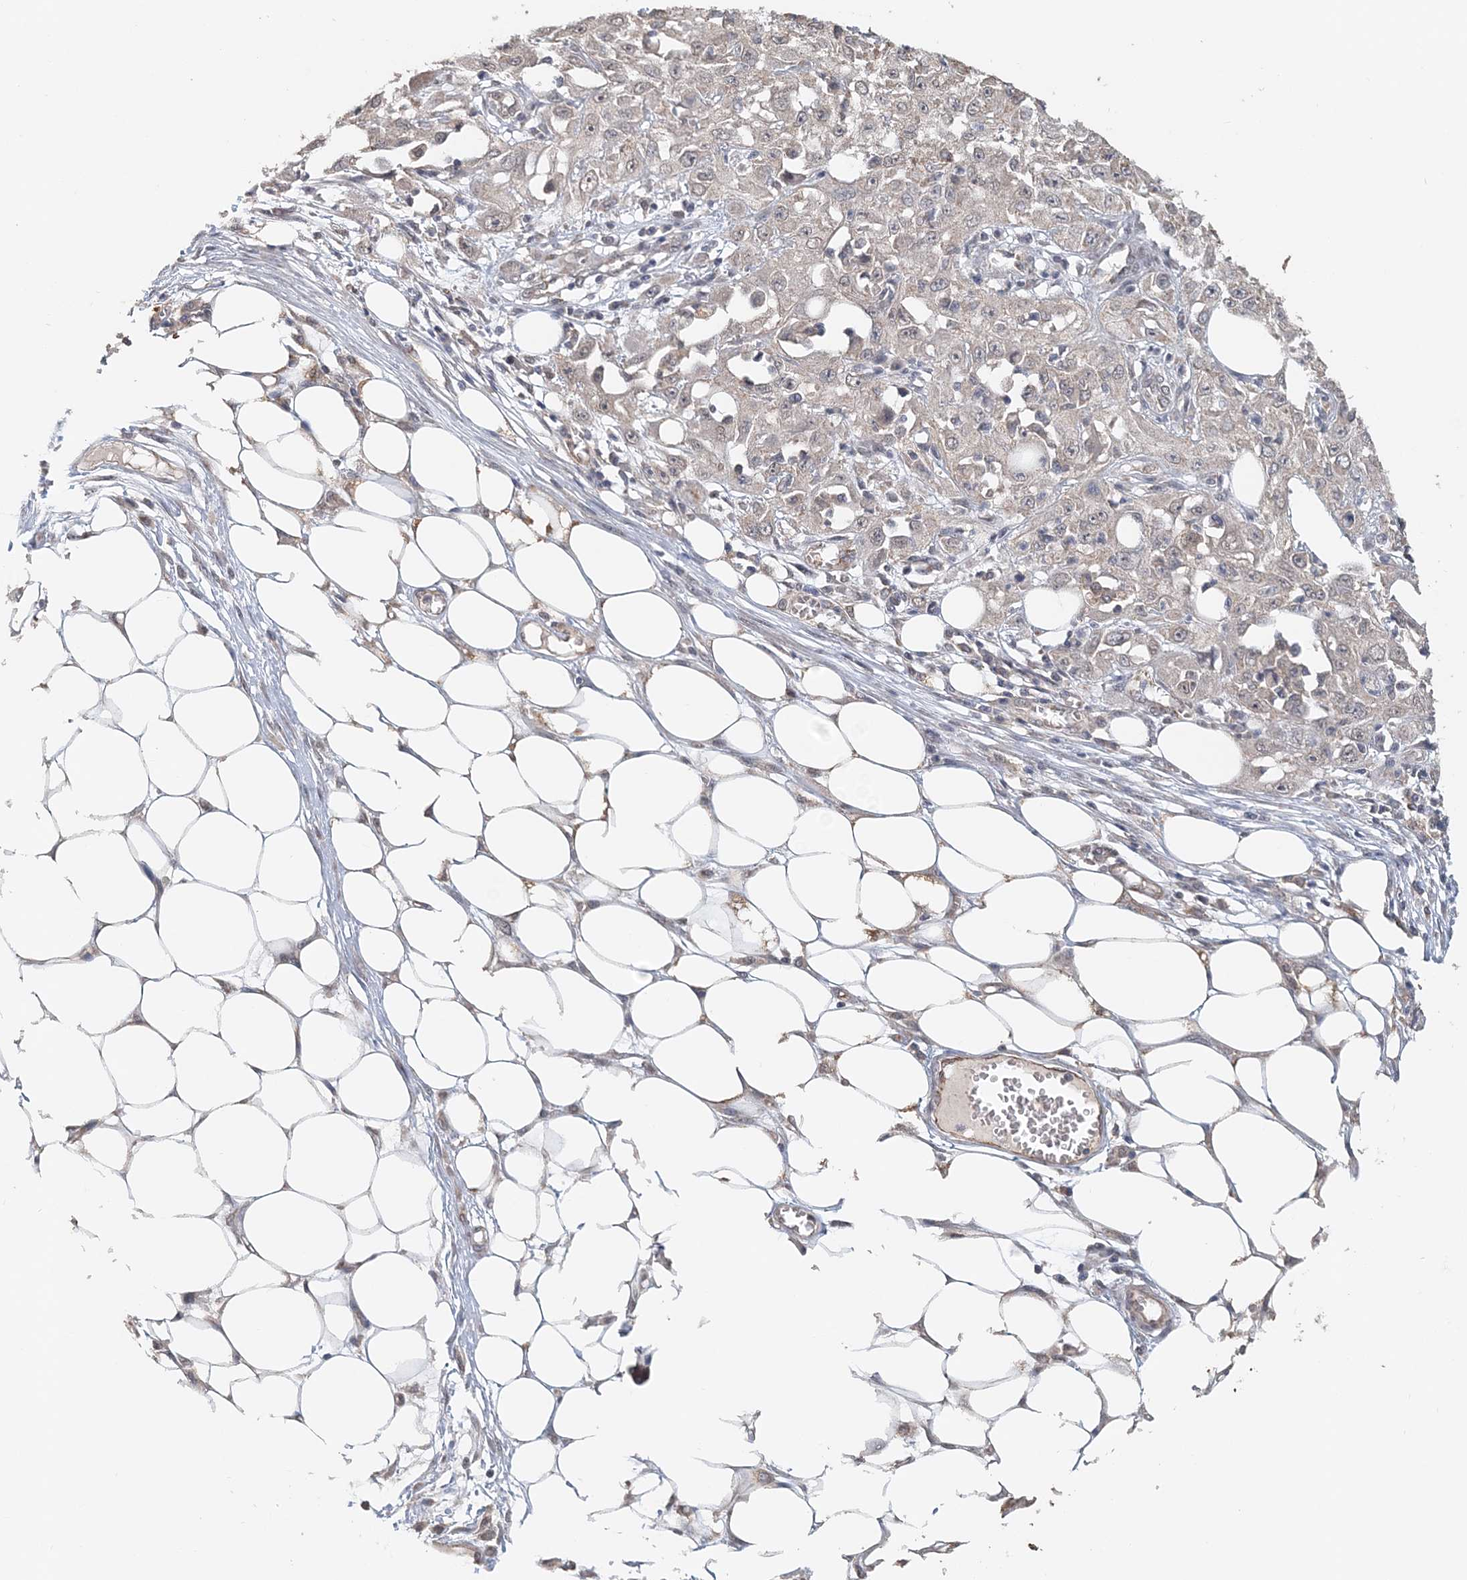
{"staining": {"intensity": "negative", "quantity": "none", "location": "none"}, "tissue": "skin cancer", "cell_type": "Tumor cells", "image_type": "cancer", "snomed": [{"axis": "morphology", "description": "Squamous cell carcinoma, NOS"}, {"axis": "morphology", "description": "Squamous cell carcinoma, metastatic, NOS"}, {"axis": "topography", "description": "Skin"}, {"axis": "topography", "description": "Lymph node"}], "caption": "This is an immunohistochemistry (IHC) histopathology image of skin squamous cell carcinoma. There is no staining in tumor cells.", "gene": "FBXO38", "patient": {"sex": "male", "age": 75}}